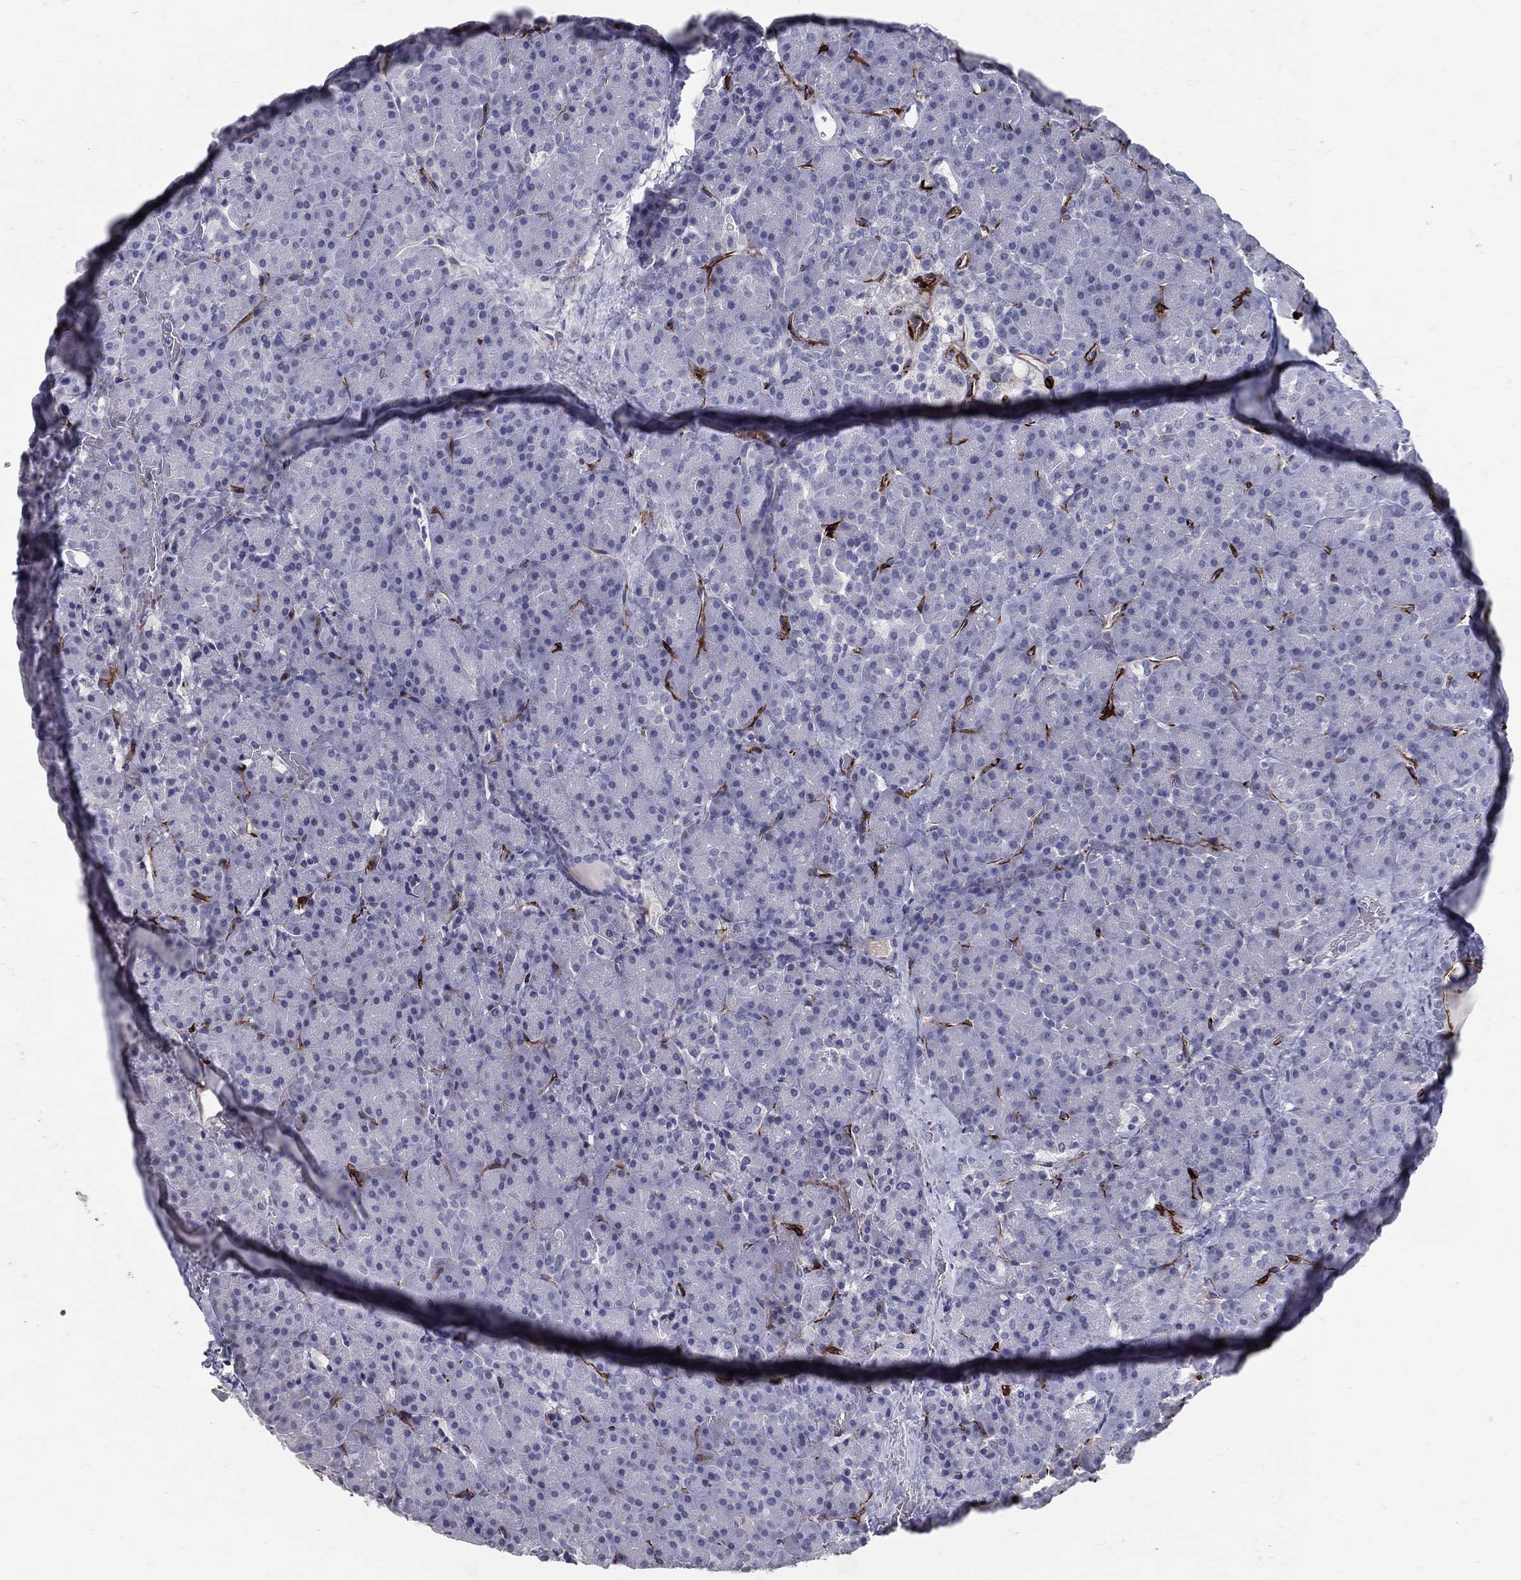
{"staining": {"intensity": "strong", "quantity": "<25%", "location": "cytoplasmic/membranous"}, "tissue": "pancreas", "cell_type": "Exocrine glandular cells", "image_type": "normal", "snomed": [{"axis": "morphology", "description": "Normal tissue, NOS"}, {"axis": "topography", "description": "Pancreas"}], "caption": "The micrograph demonstrates immunohistochemical staining of benign pancreas. There is strong cytoplasmic/membranous positivity is seen in about <25% of exocrine glandular cells.", "gene": "ACE2", "patient": {"sex": "female", "age": 44}}